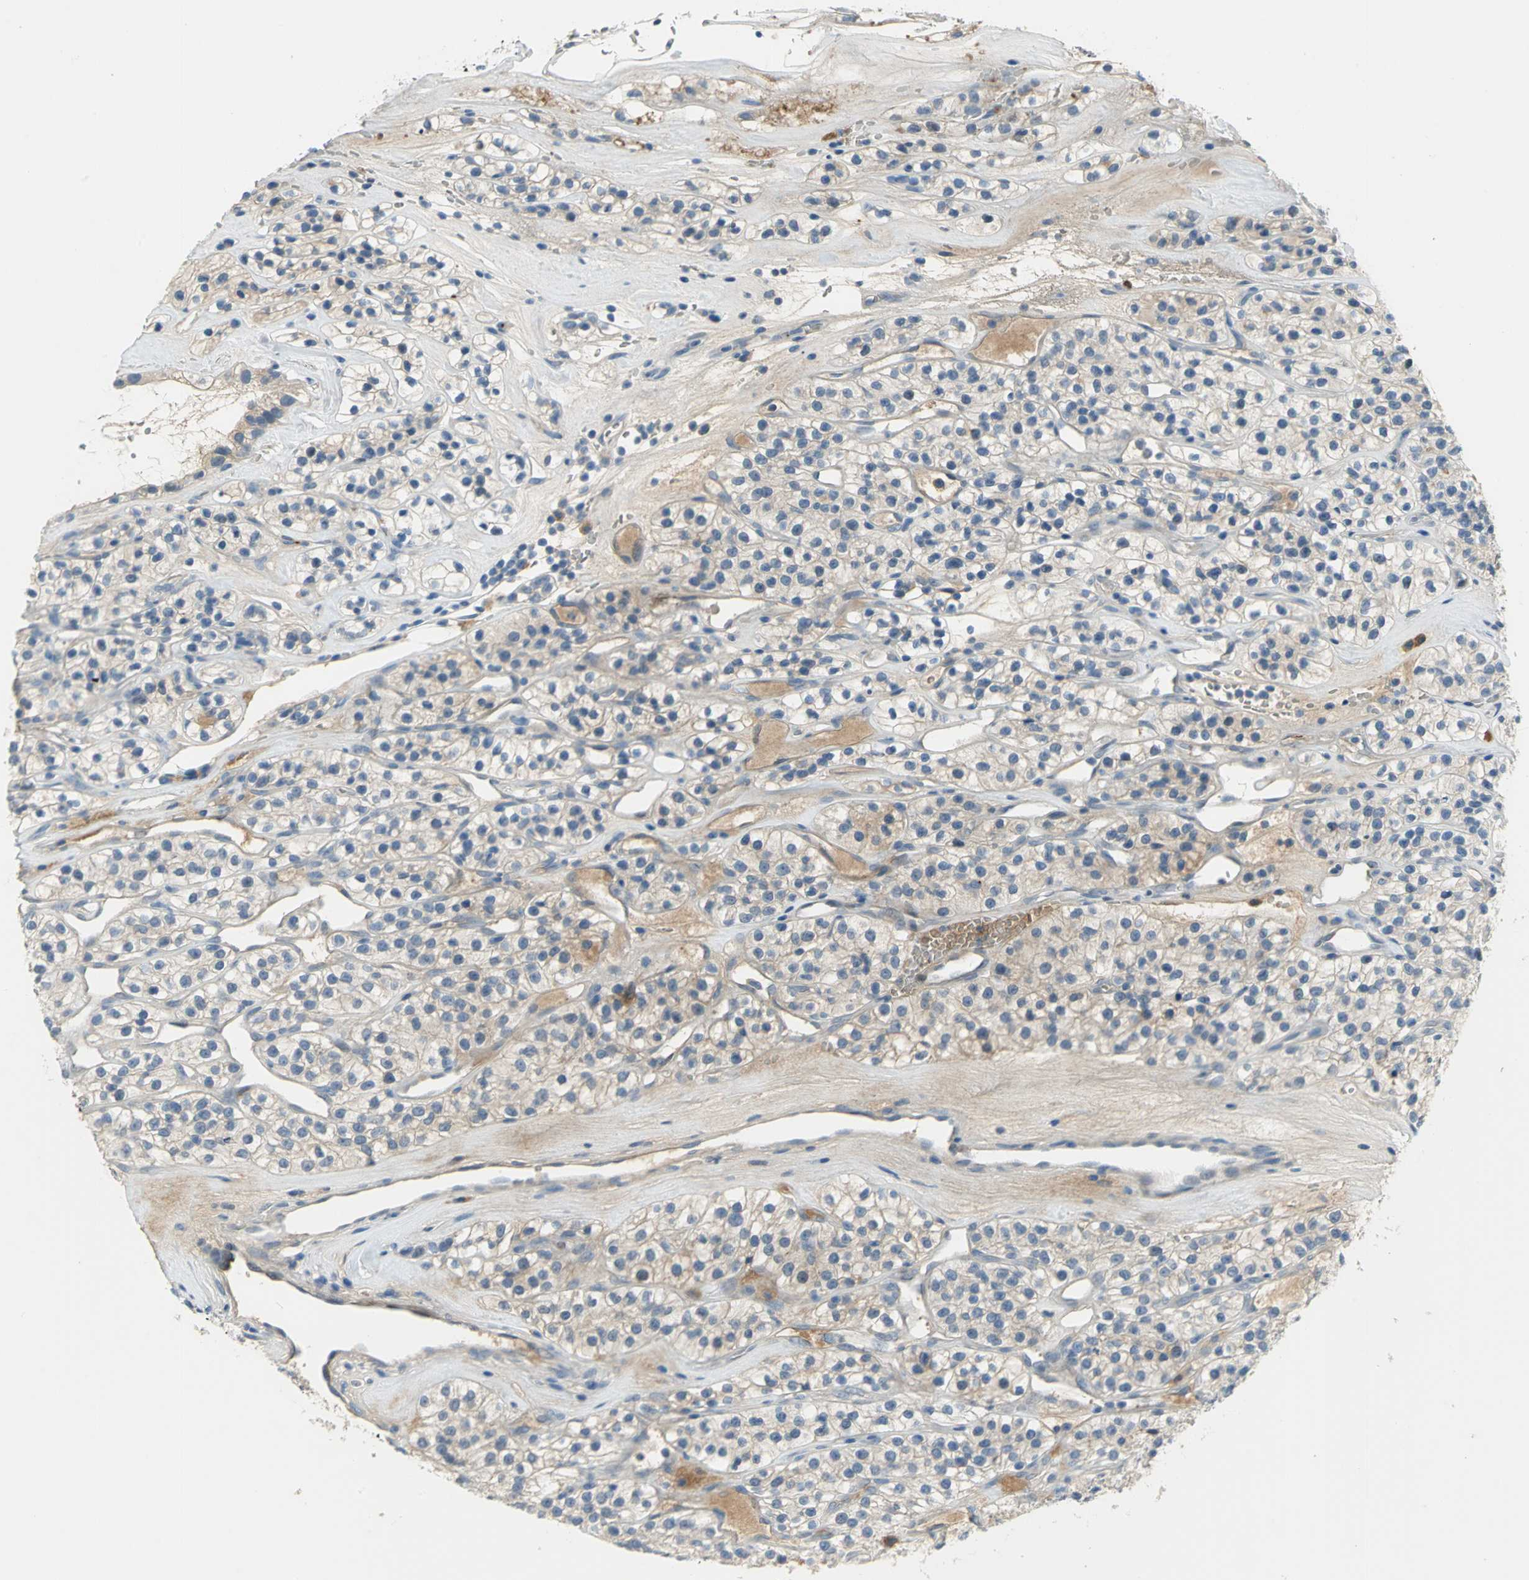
{"staining": {"intensity": "moderate", "quantity": "25%-75%", "location": "cytoplasmic/membranous"}, "tissue": "renal cancer", "cell_type": "Tumor cells", "image_type": "cancer", "snomed": [{"axis": "morphology", "description": "Adenocarcinoma, NOS"}, {"axis": "topography", "description": "Kidney"}], "caption": "Tumor cells reveal medium levels of moderate cytoplasmic/membranous positivity in approximately 25%-75% of cells in renal cancer (adenocarcinoma).", "gene": "ZIC1", "patient": {"sex": "female", "age": 57}}